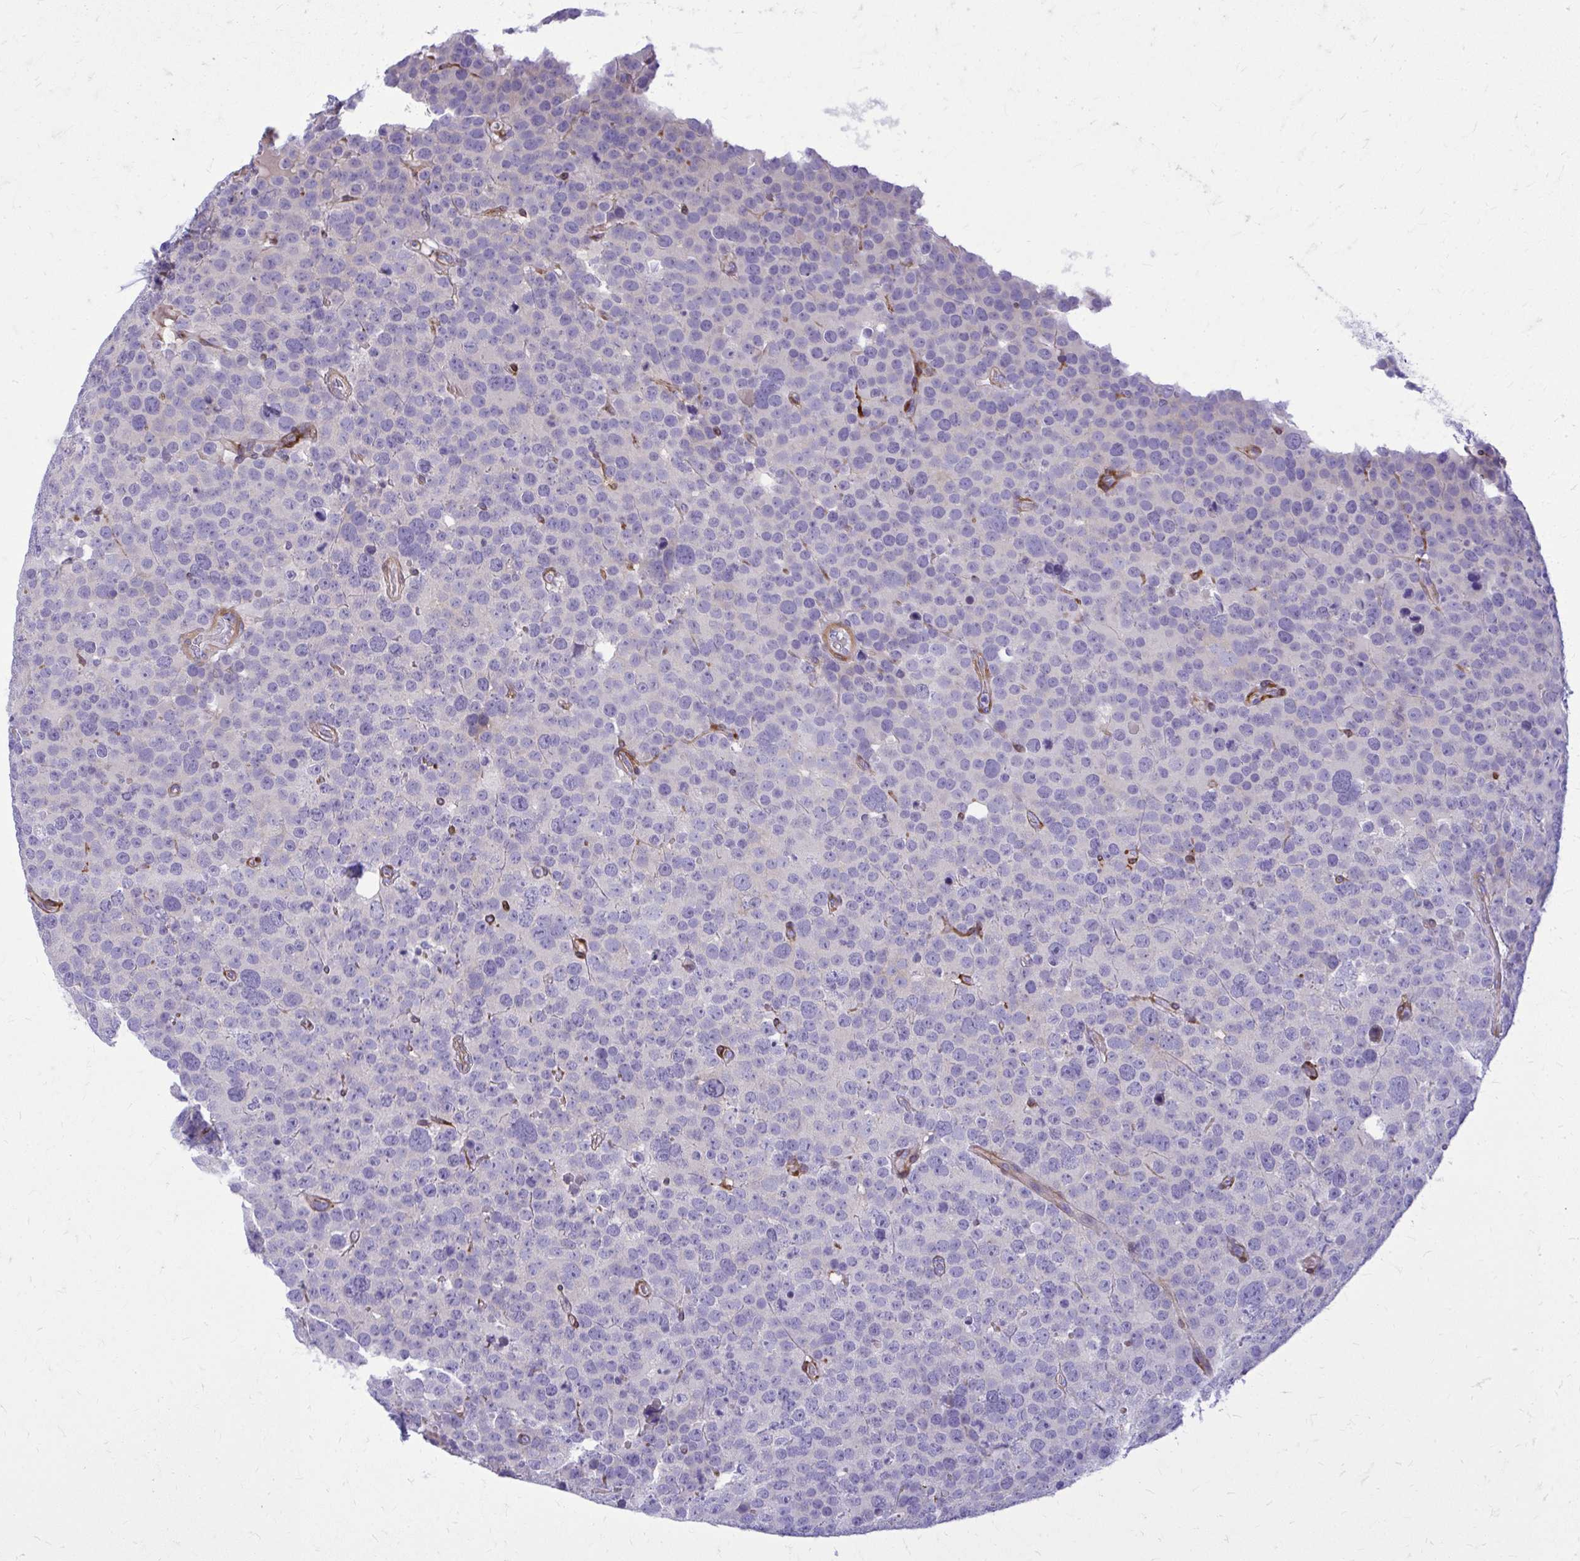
{"staining": {"intensity": "negative", "quantity": "none", "location": "none"}, "tissue": "testis cancer", "cell_type": "Tumor cells", "image_type": "cancer", "snomed": [{"axis": "morphology", "description": "Seminoma, NOS"}, {"axis": "topography", "description": "Testis"}], "caption": "An image of human seminoma (testis) is negative for staining in tumor cells.", "gene": "EPB41L1", "patient": {"sex": "male", "age": 71}}